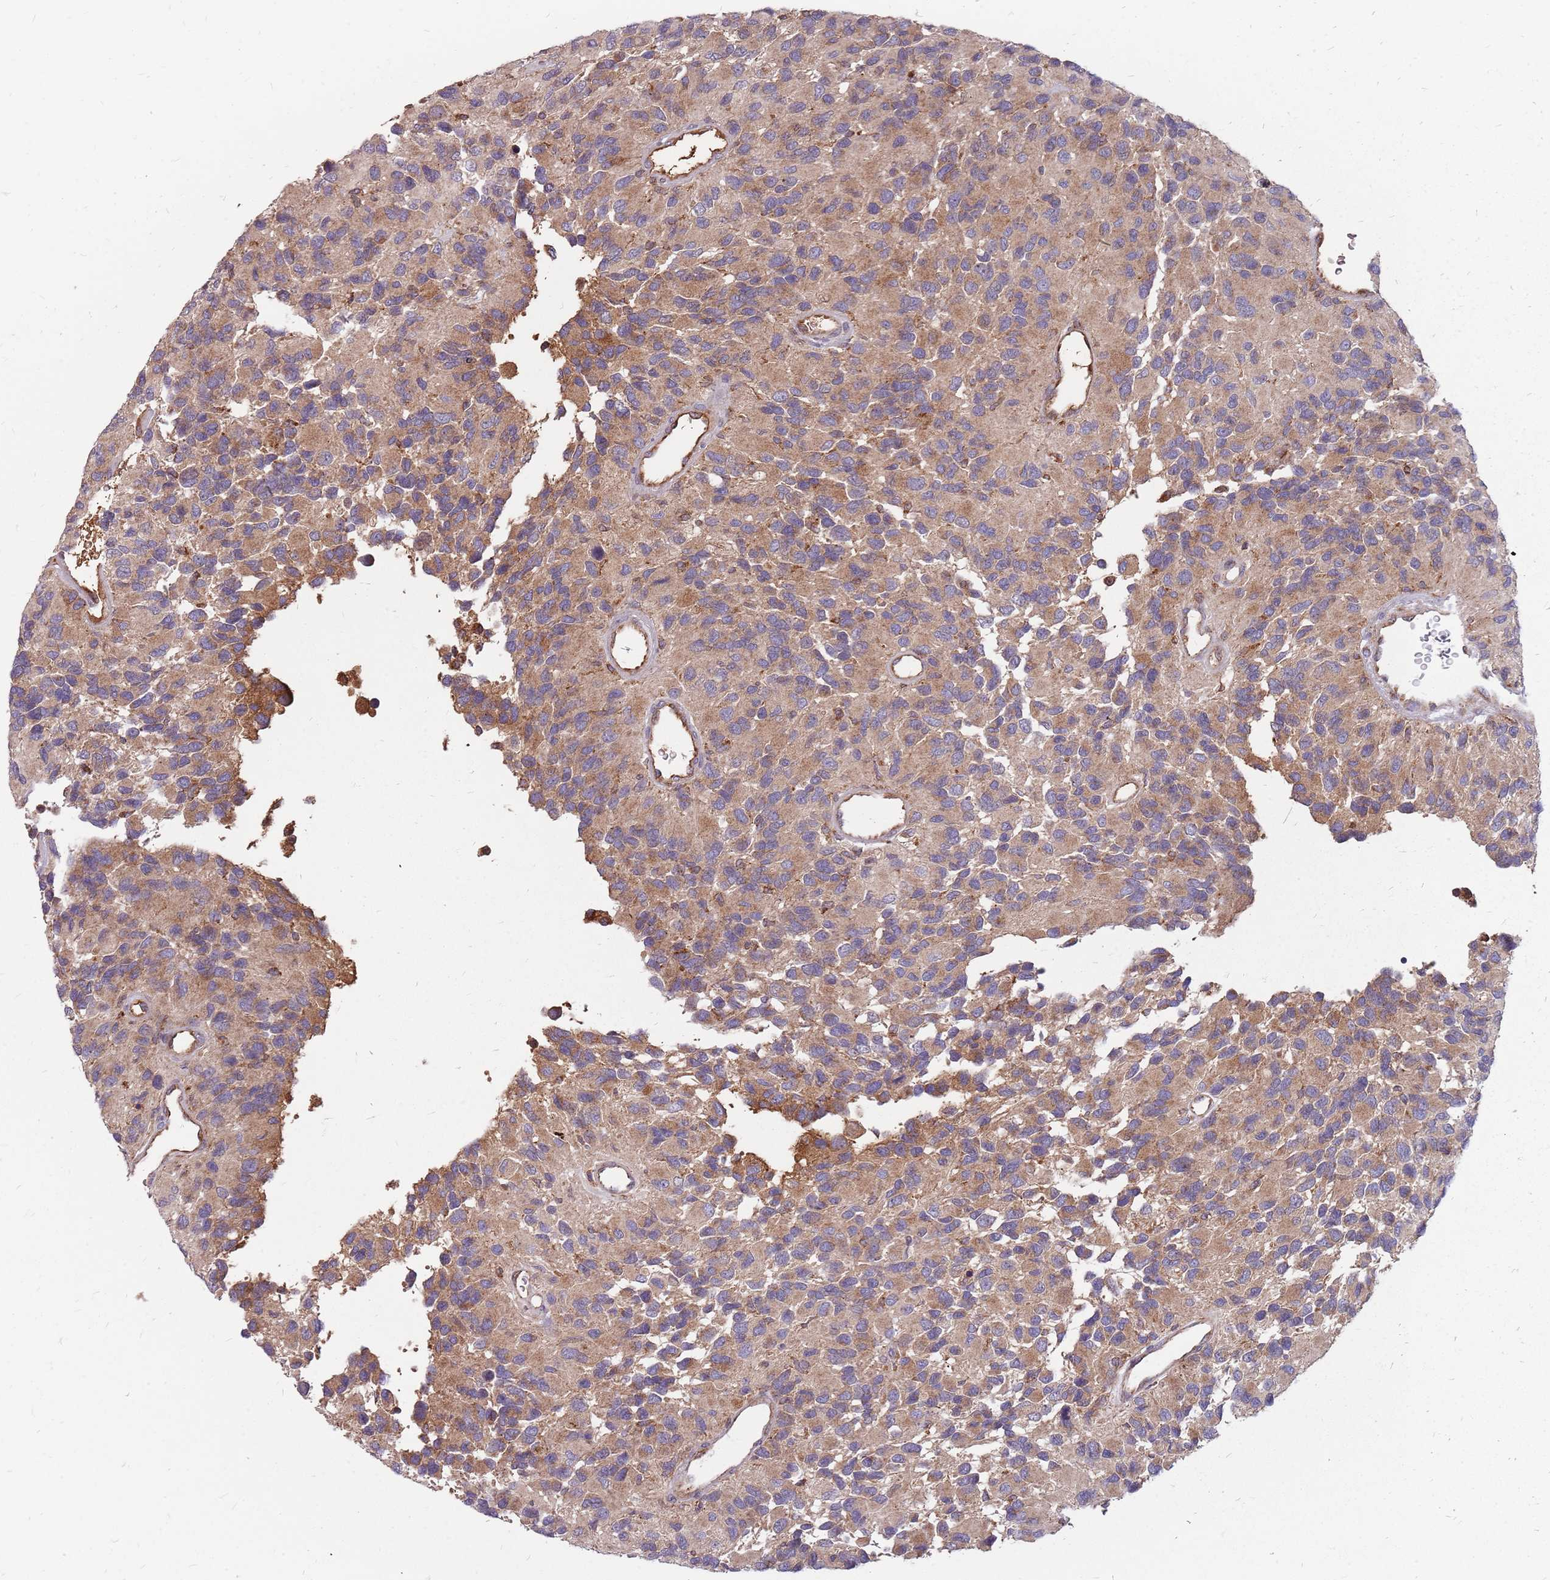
{"staining": {"intensity": "moderate", "quantity": "25%-75%", "location": "cytoplasmic/membranous"}, "tissue": "glioma", "cell_type": "Tumor cells", "image_type": "cancer", "snomed": [{"axis": "morphology", "description": "Glioma, malignant, High grade"}, {"axis": "topography", "description": "Brain"}], "caption": "Brown immunohistochemical staining in human high-grade glioma (malignant) displays moderate cytoplasmic/membranous positivity in about 25%-75% of tumor cells. The protein is stained brown, and the nuclei are stained in blue (DAB (3,3'-diaminobenzidine) IHC with brightfield microscopy, high magnification).", "gene": "NME4", "patient": {"sex": "male", "age": 77}}